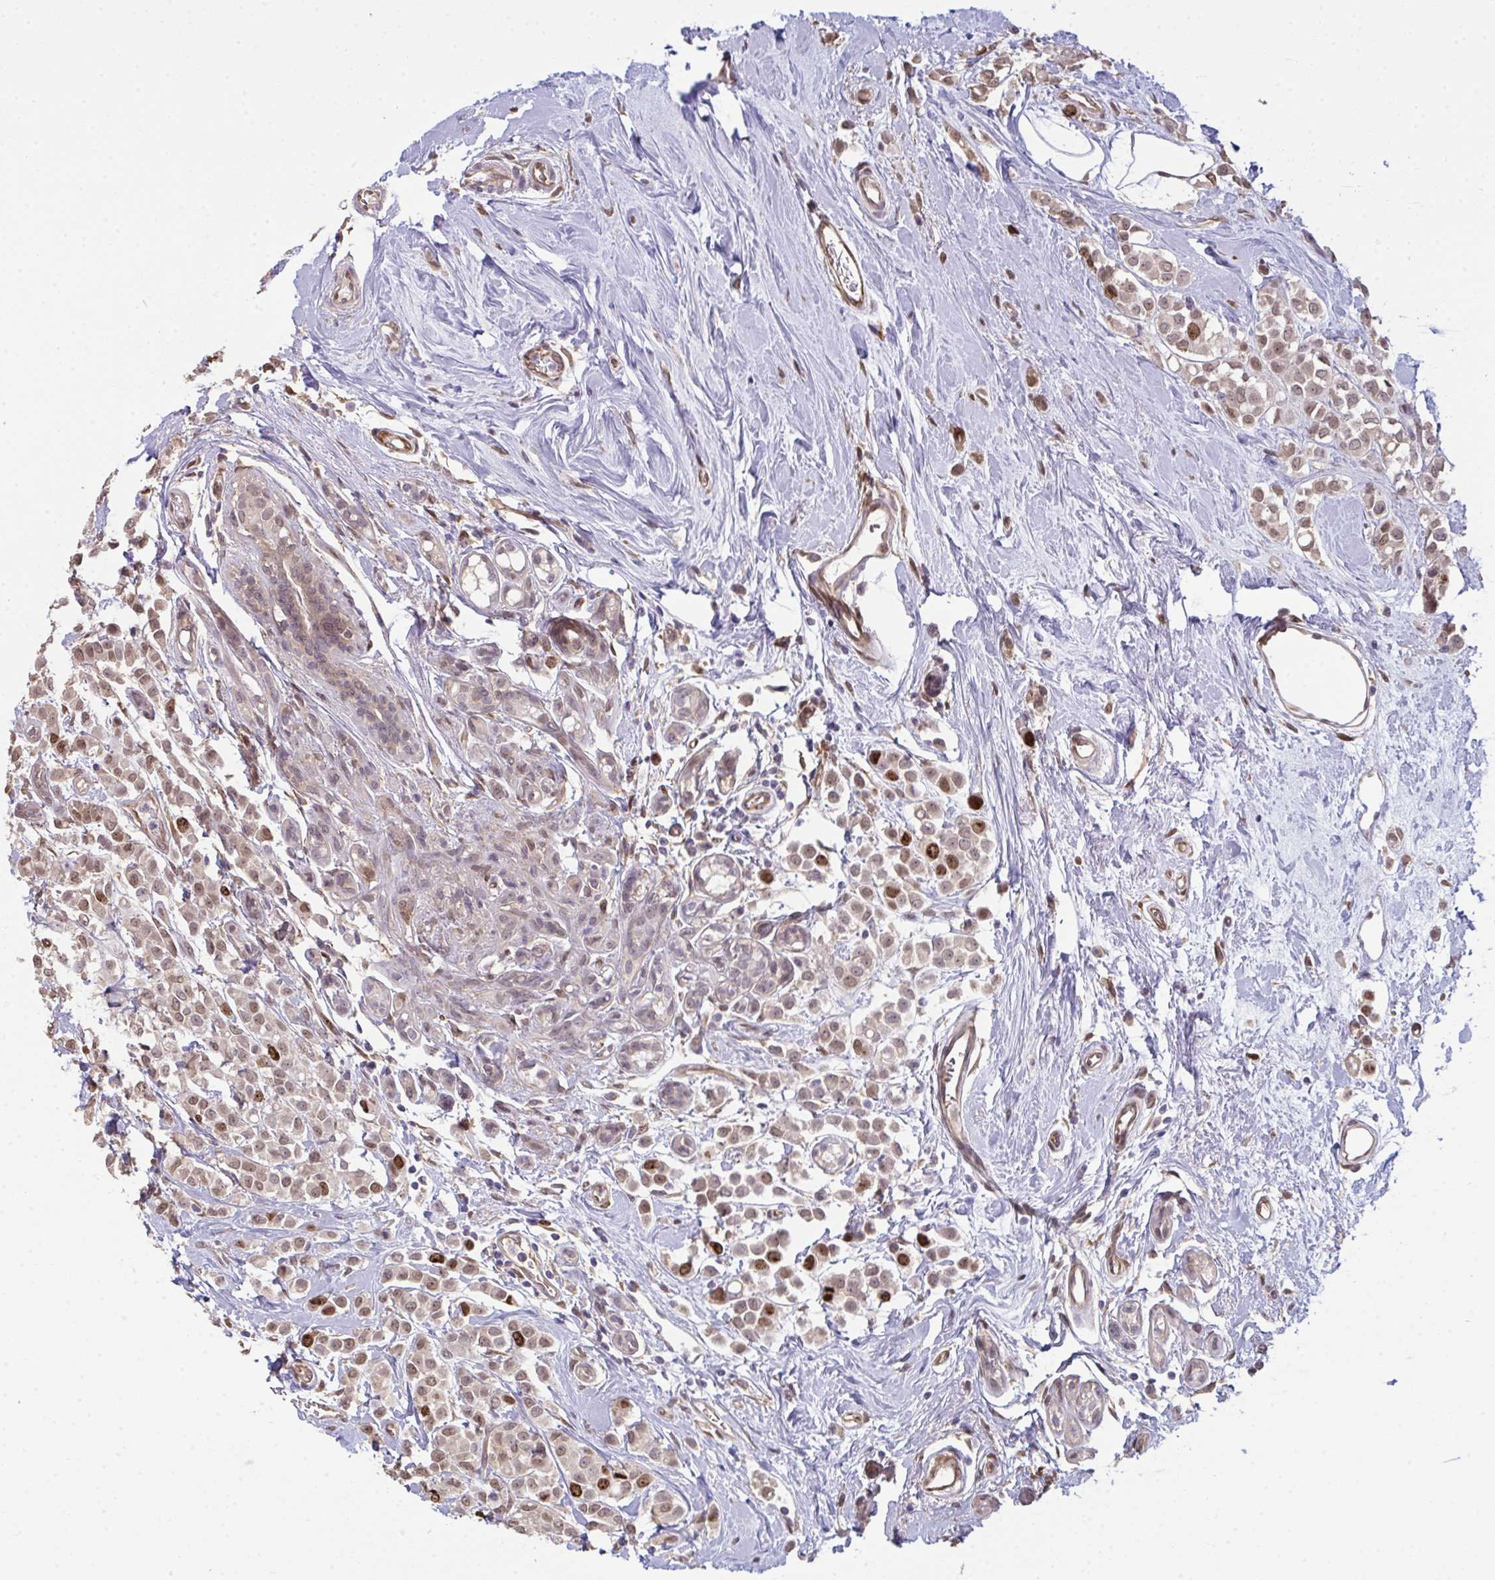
{"staining": {"intensity": "moderate", "quantity": ">75%", "location": "nuclear"}, "tissue": "breast cancer", "cell_type": "Tumor cells", "image_type": "cancer", "snomed": [{"axis": "morphology", "description": "Lobular carcinoma"}, {"axis": "topography", "description": "Breast"}], "caption": "Immunohistochemistry (IHC) image of neoplastic tissue: breast cancer (lobular carcinoma) stained using IHC shows medium levels of moderate protein expression localized specifically in the nuclear of tumor cells, appearing as a nuclear brown color.", "gene": "SETD7", "patient": {"sex": "female", "age": 68}}